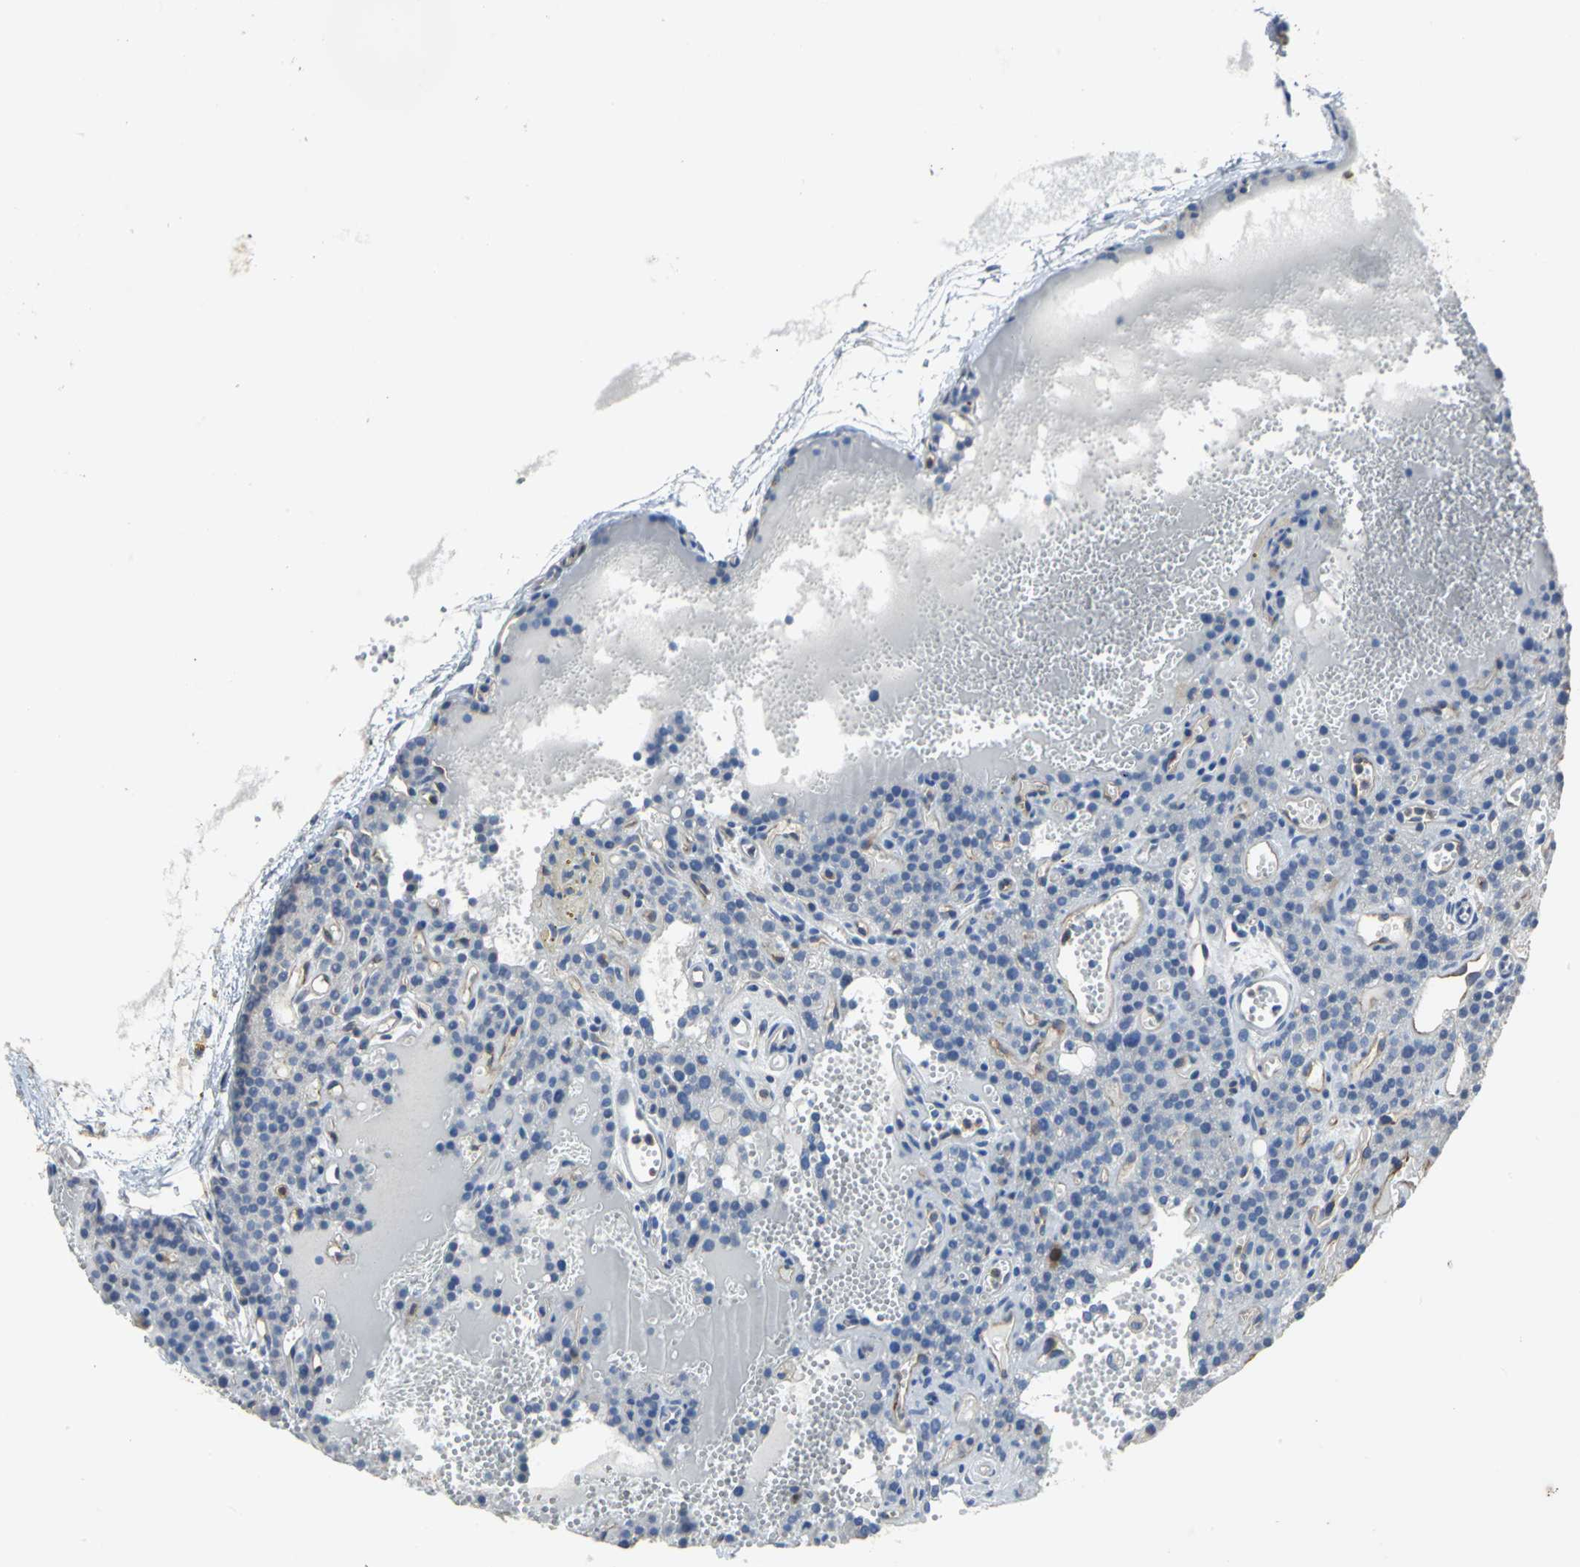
{"staining": {"intensity": "negative", "quantity": "none", "location": "none"}, "tissue": "parathyroid gland", "cell_type": "Glandular cells", "image_type": "normal", "snomed": [{"axis": "morphology", "description": "Normal tissue, NOS"}, {"axis": "topography", "description": "Parathyroid gland"}], "caption": "Immunohistochemistry (IHC) micrograph of unremarkable parathyroid gland: parathyroid gland stained with DAB exhibits no significant protein positivity in glandular cells. Nuclei are stained in blue.", "gene": "DLGAP5", "patient": {"sex": "male", "age": 25}}